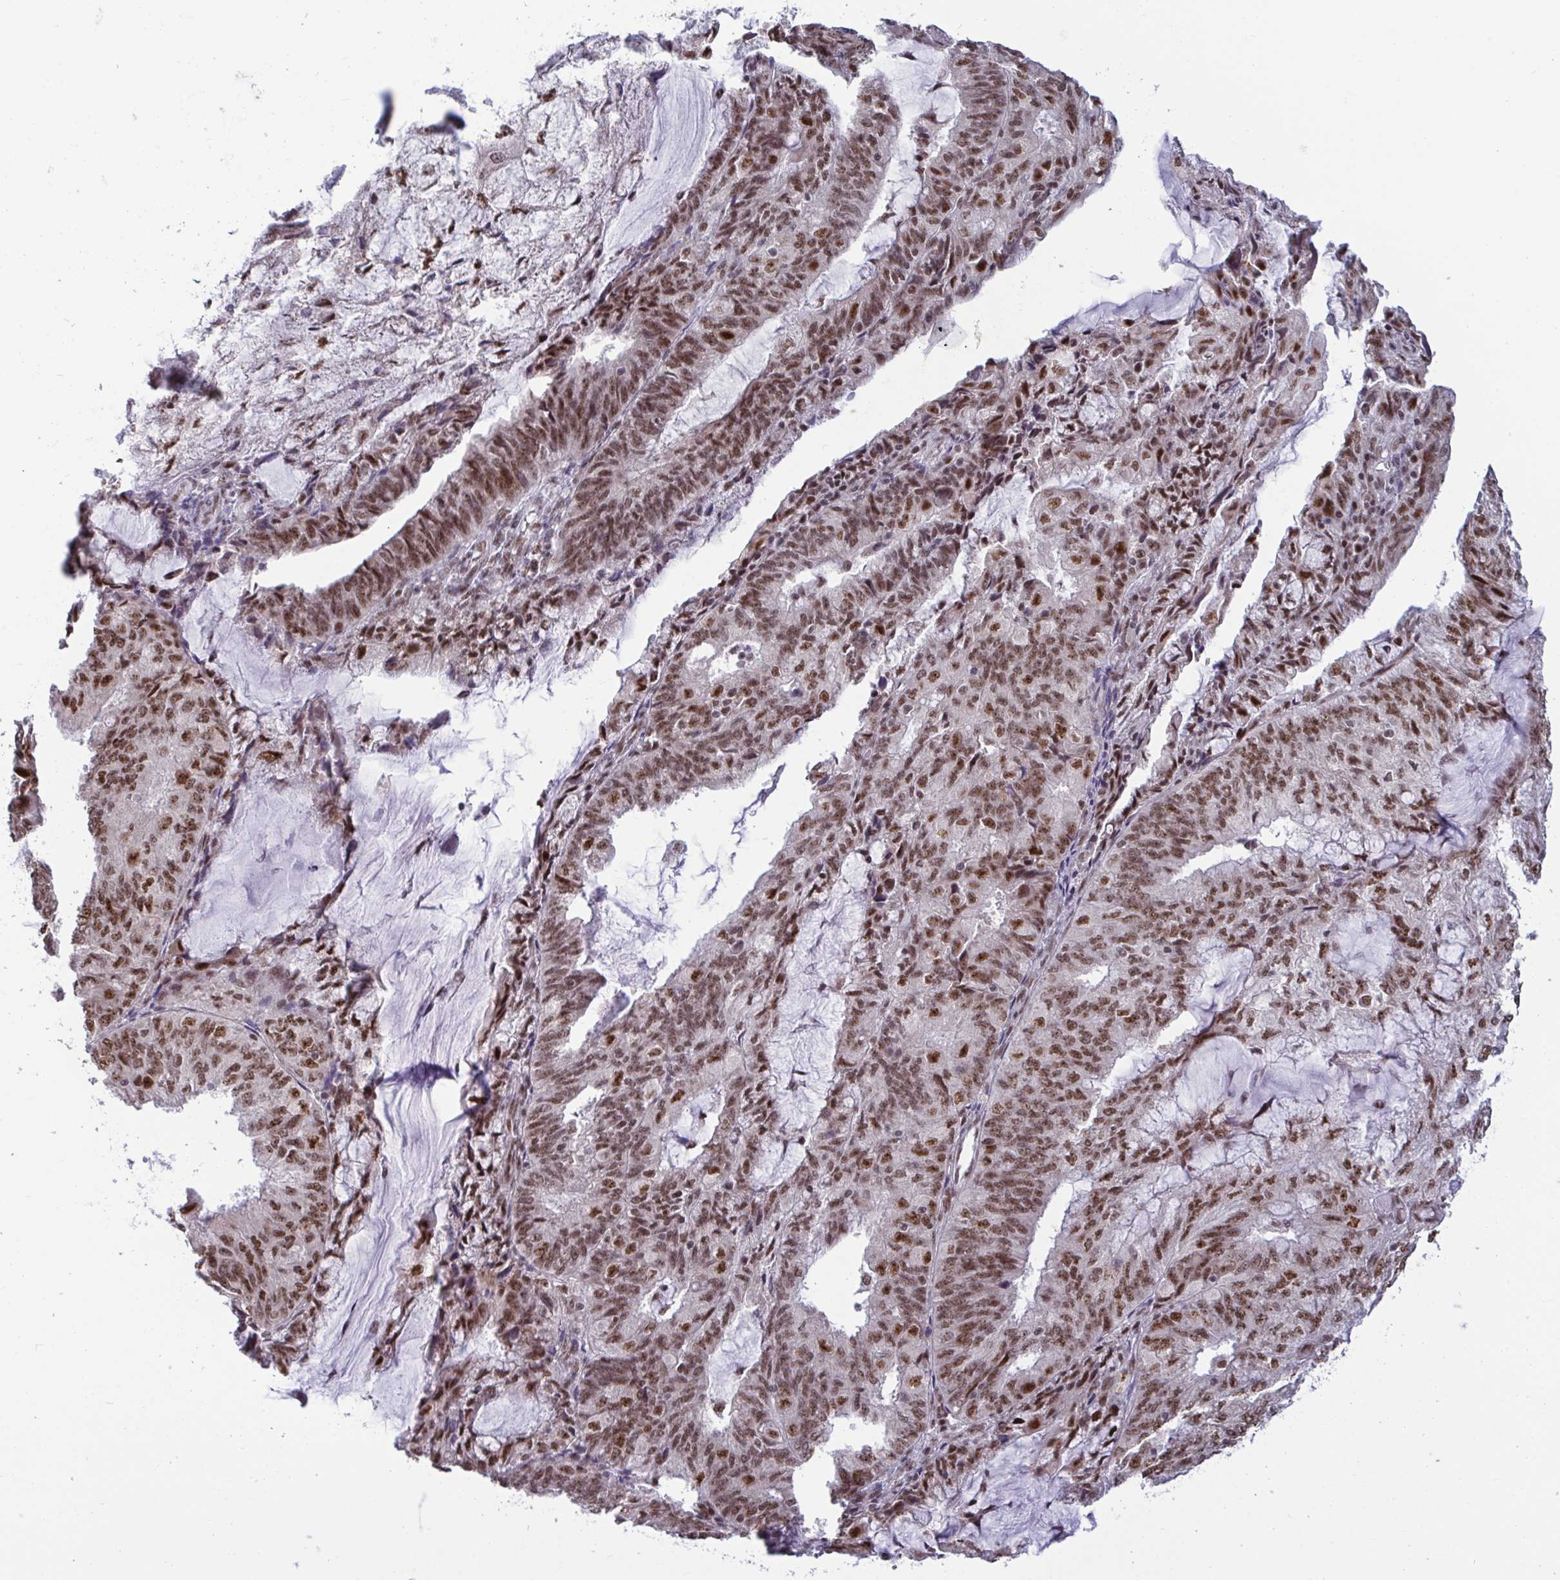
{"staining": {"intensity": "moderate", "quantity": ">75%", "location": "nuclear"}, "tissue": "endometrial cancer", "cell_type": "Tumor cells", "image_type": "cancer", "snomed": [{"axis": "morphology", "description": "Adenocarcinoma, NOS"}, {"axis": "topography", "description": "Endometrium"}], "caption": "This is a photomicrograph of IHC staining of adenocarcinoma (endometrial), which shows moderate positivity in the nuclear of tumor cells.", "gene": "WBP11", "patient": {"sex": "female", "age": 81}}